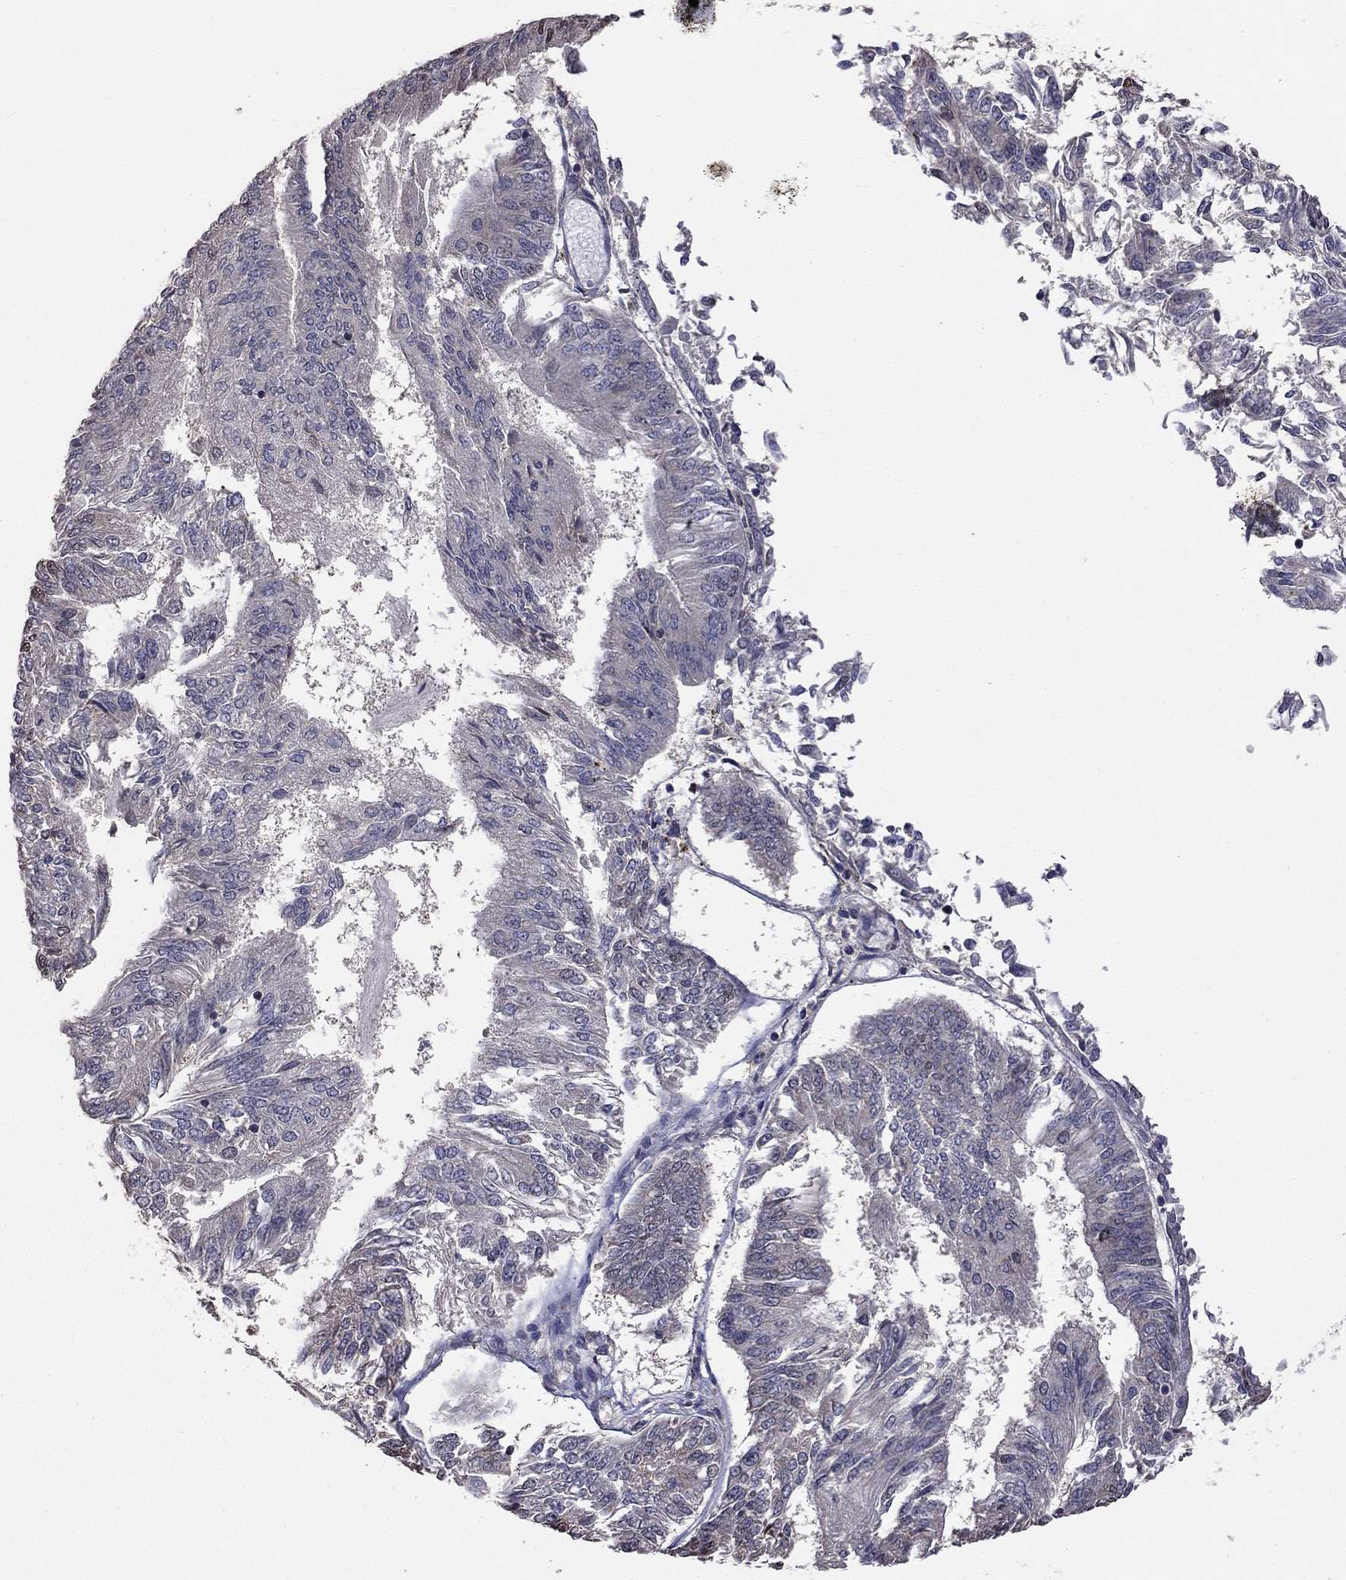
{"staining": {"intensity": "negative", "quantity": "none", "location": "none"}, "tissue": "endometrial cancer", "cell_type": "Tumor cells", "image_type": "cancer", "snomed": [{"axis": "morphology", "description": "Adenocarcinoma, NOS"}, {"axis": "topography", "description": "Endometrium"}], "caption": "Human endometrial cancer (adenocarcinoma) stained for a protein using immunohistochemistry shows no positivity in tumor cells.", "gene": "TSNARE1", "patient": {"sex": "female", "age": 58}}